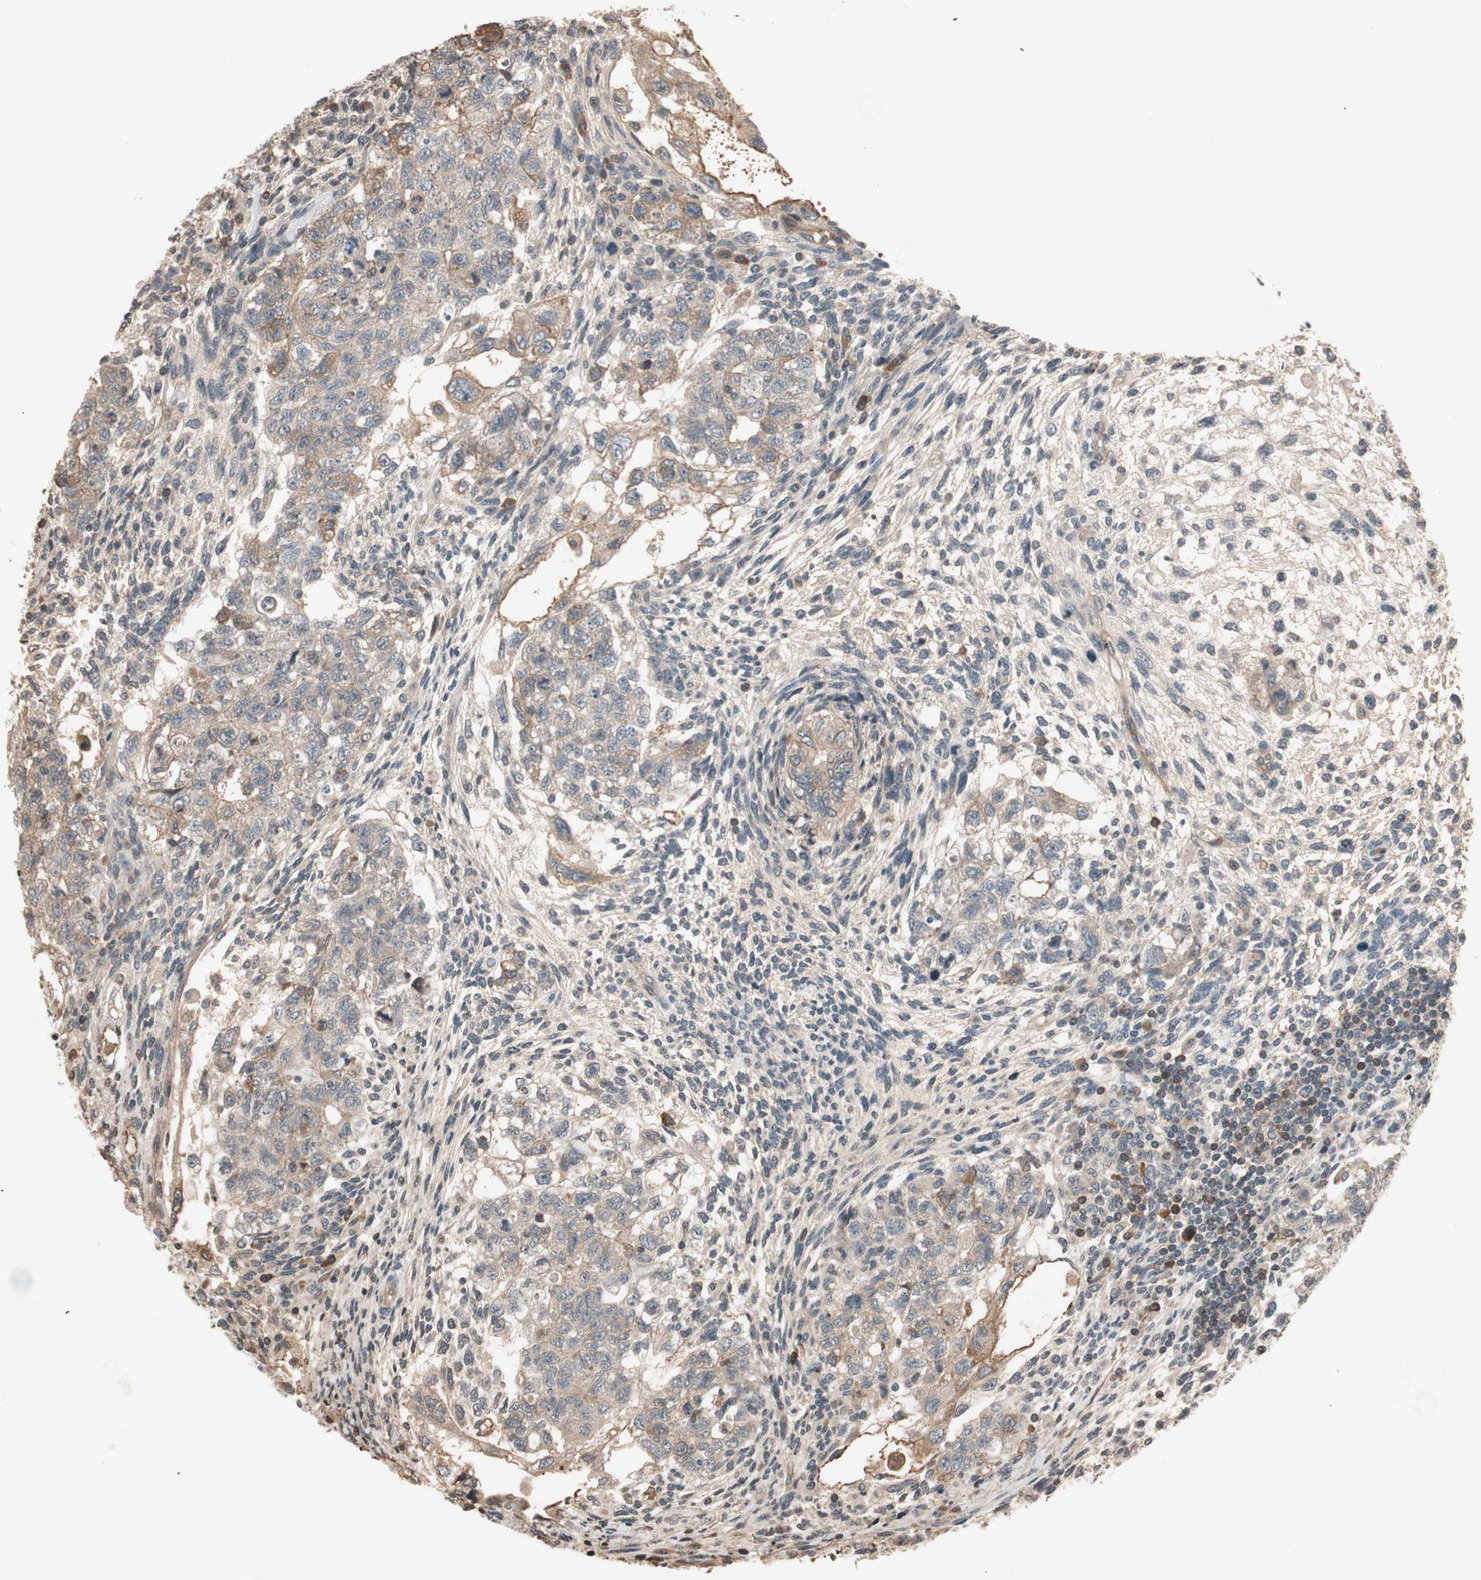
{"staining": {"intensity": "weak", "quantity": ">75%", "location": "cytoplasmic/membranous"}, "tissue": "testis cancer", "cell_type": "Tumor cells", "image_type": "cancer", "snomed": [{"axis": "morphology", "description": "Normal tissue, NOS"}, {"axis": "morphology", "description": "Carcinoma, Embryonal, NOS"}, {"axis": "topography", "description": "Testis"}], "caption": "Protein expression analysis of testis cancer reveals weak cytoplasmic/membranous expression in about >75% of tumor cells. The protein of interest is shown in brown color, while the nuclei are stained blue.", "gene": "GCLM", "patient": {"sex": "male", "age": 36}}